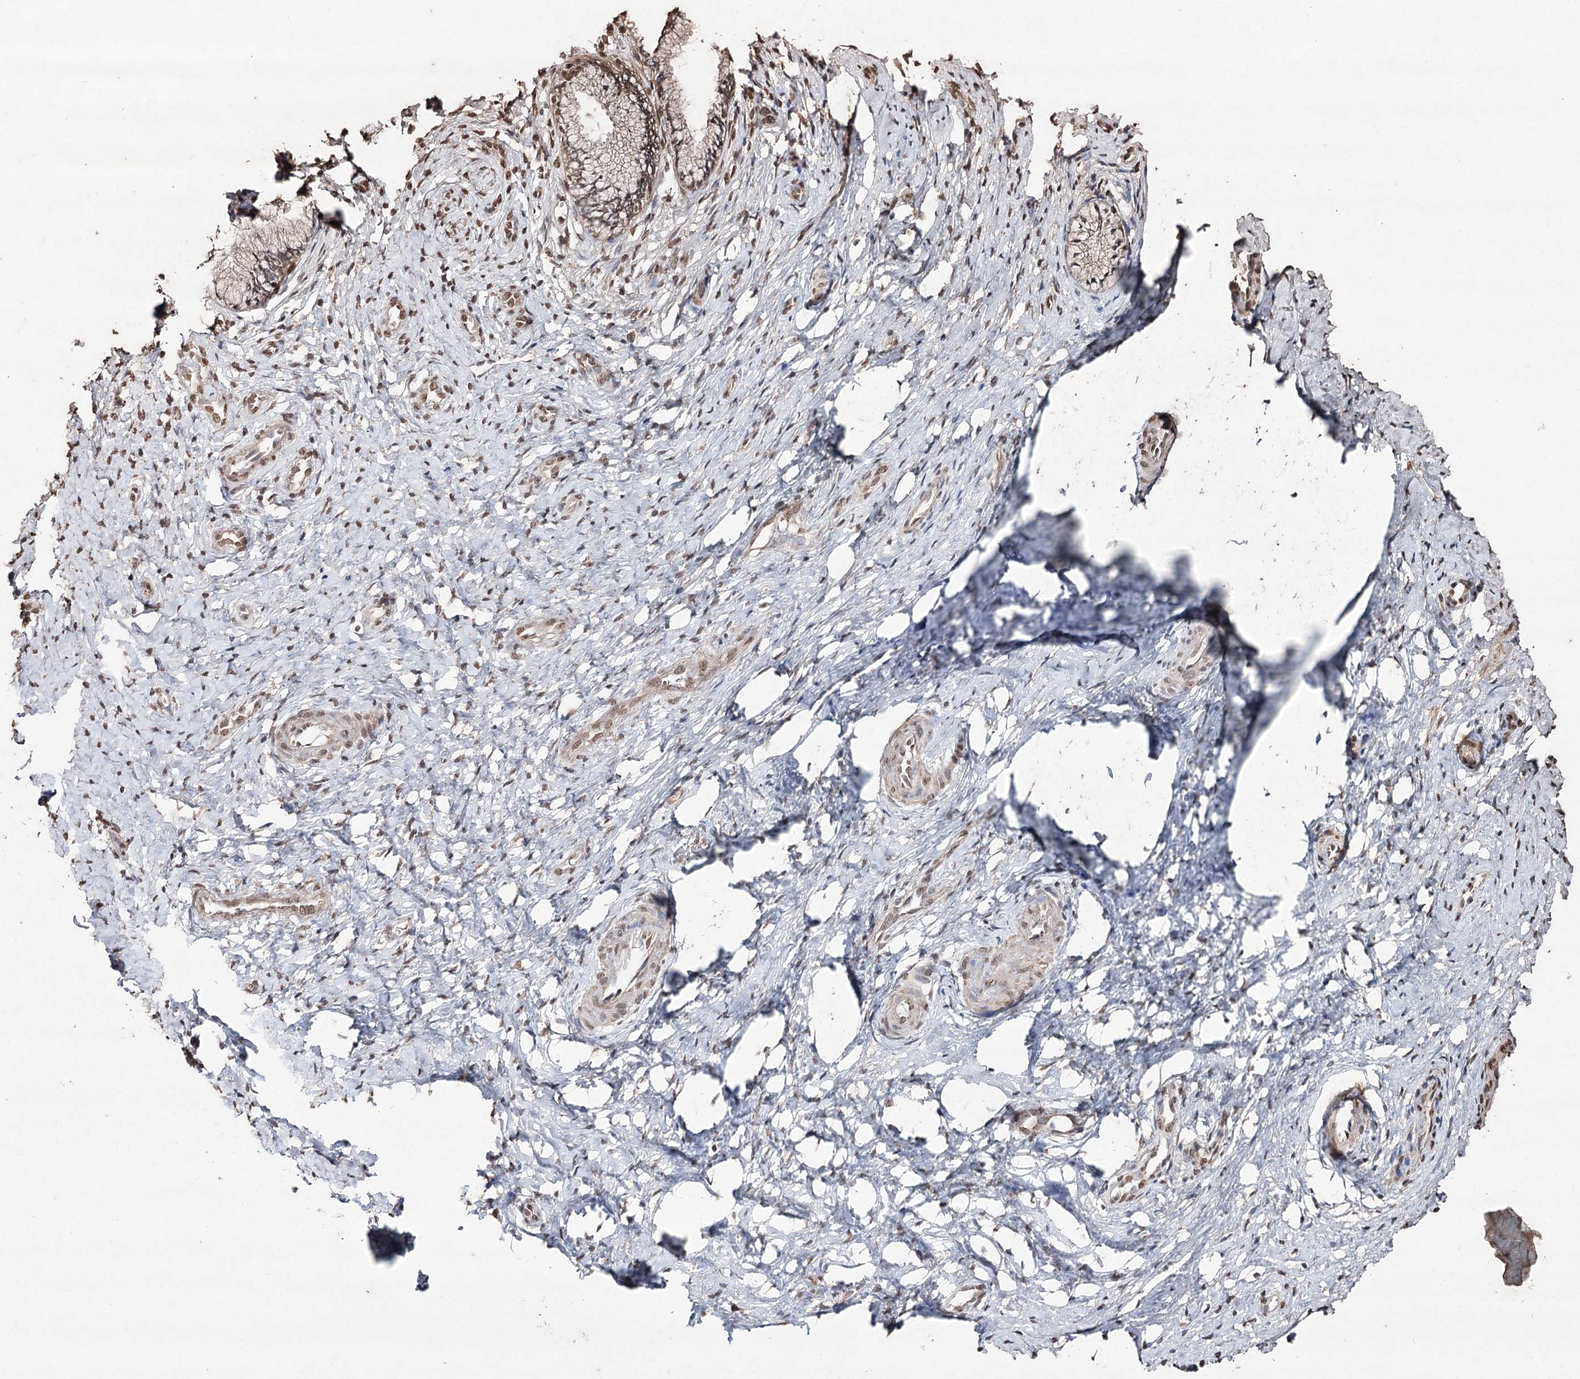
{"staining": {"intensity": "weak", "quantity": "<25%", "location": "cytoplasmic/membranous"}, "tissue": "cervix", "cell_type": "Glandular cells", "image_type": "normal", "snomed": [{"axis": "morphology", "description": "Normal tissue, NOS"}, {"axis": "topography", "description": "Cervix"}], "caption": "This is a micrograph of immunohistochemistry (IHC) staining of benign cervix, which shows no positivity in glandular cells. (Brightfield microscopy of DAB (3,3'-diaminobenzidine) immunohistochemistry at high magnification).", "gene": "ATG14", "patient": {"sex": "female", "age": 36}}